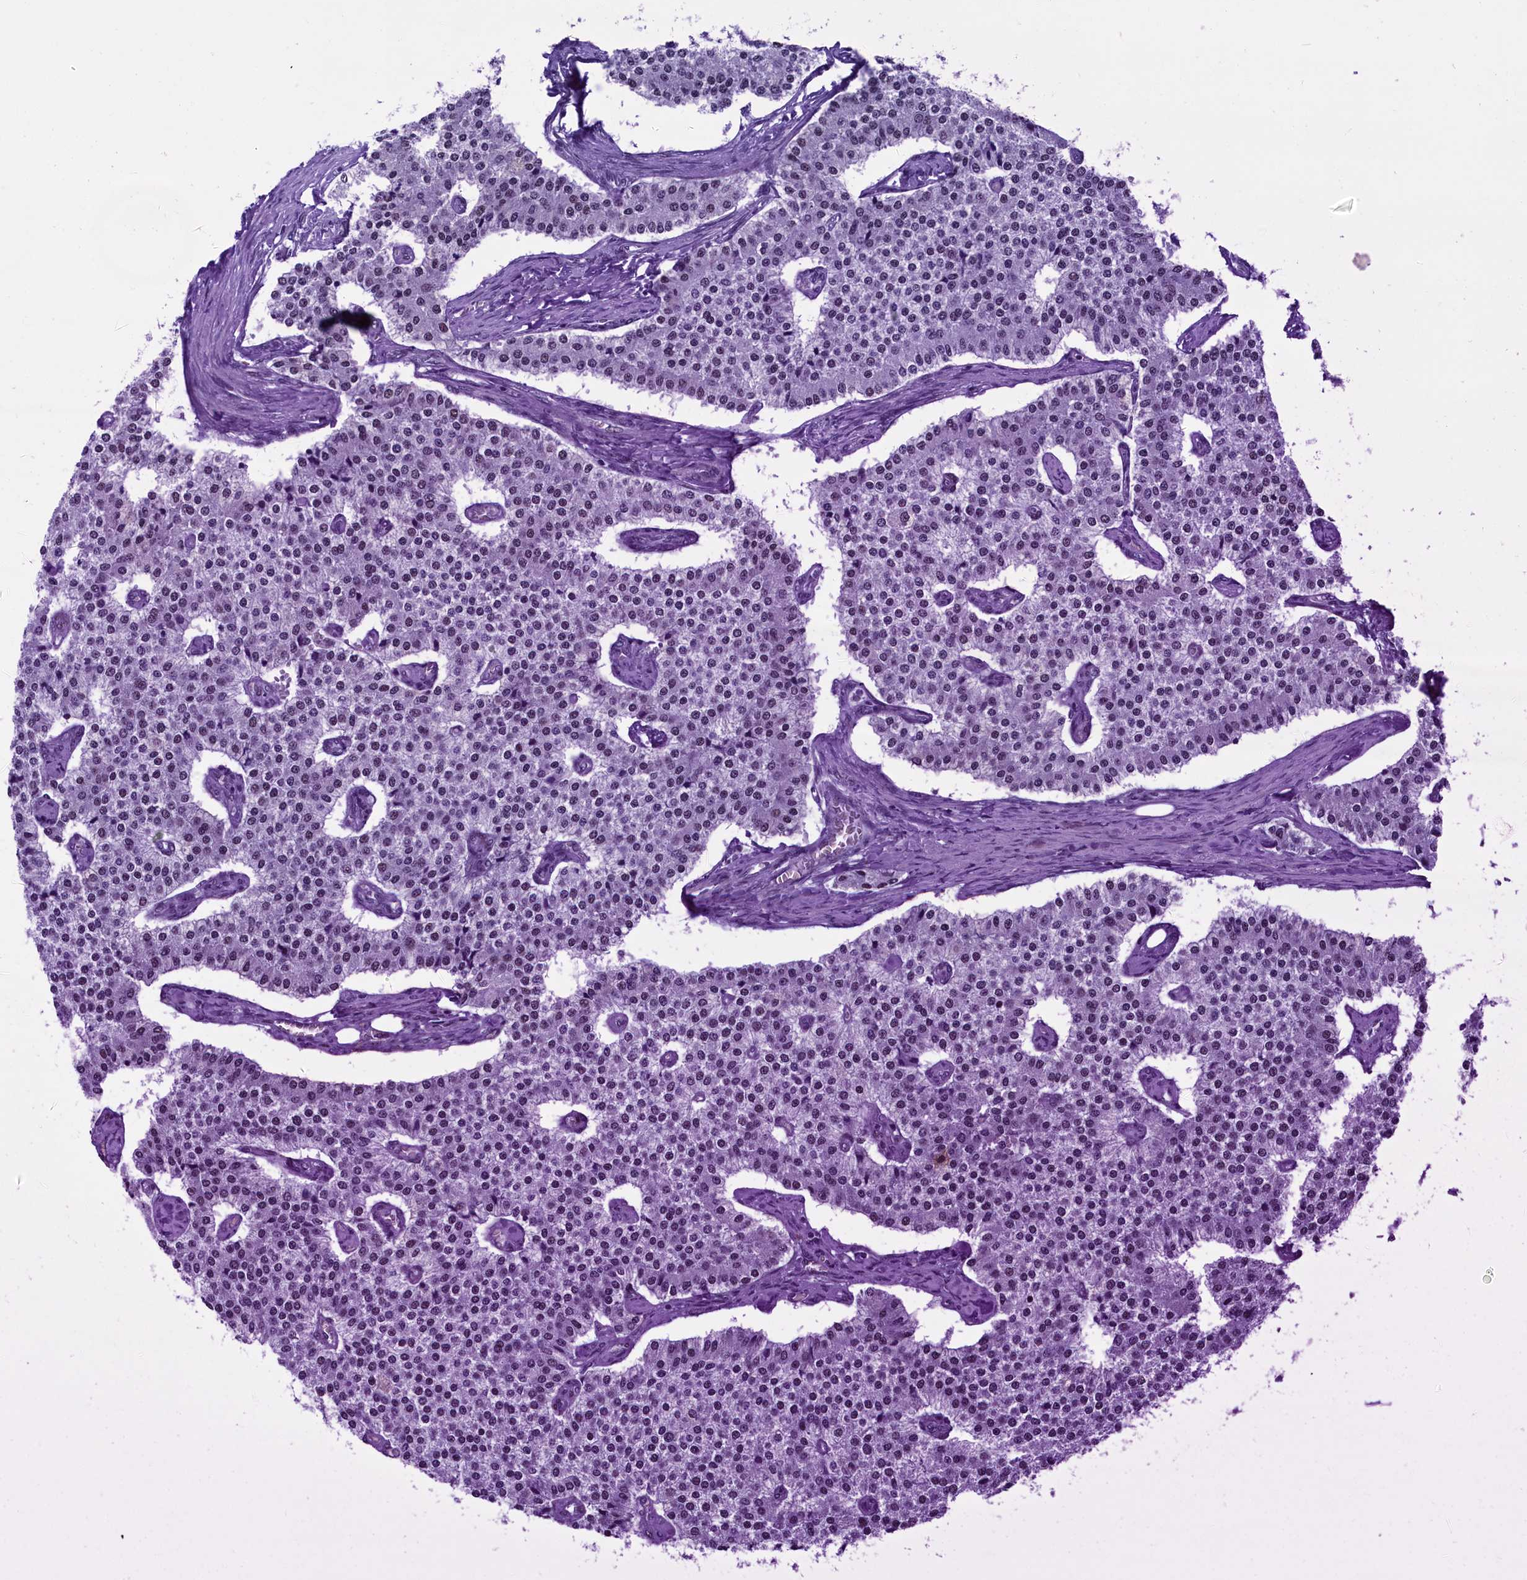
{"staining": {"intensity": "moderate", "quantity": ">75%", "location": "nuclear"}, "tissue": "carcinoid", "cell_type": "Tumor cells", "image_type": "cancer", "snomed": [{"axis": "morphology", "description": "Carcinoid, malignant, NOS"}, {"axis": "topography", "description": "Colon"}], "caption": "Tumor cells exhibit medium levels of moderate nuclear expression in about >75% of cells in human carcinoid (malignant).", "gene": "SUGP2", "patient": {"sex": "female", "age": 52}}